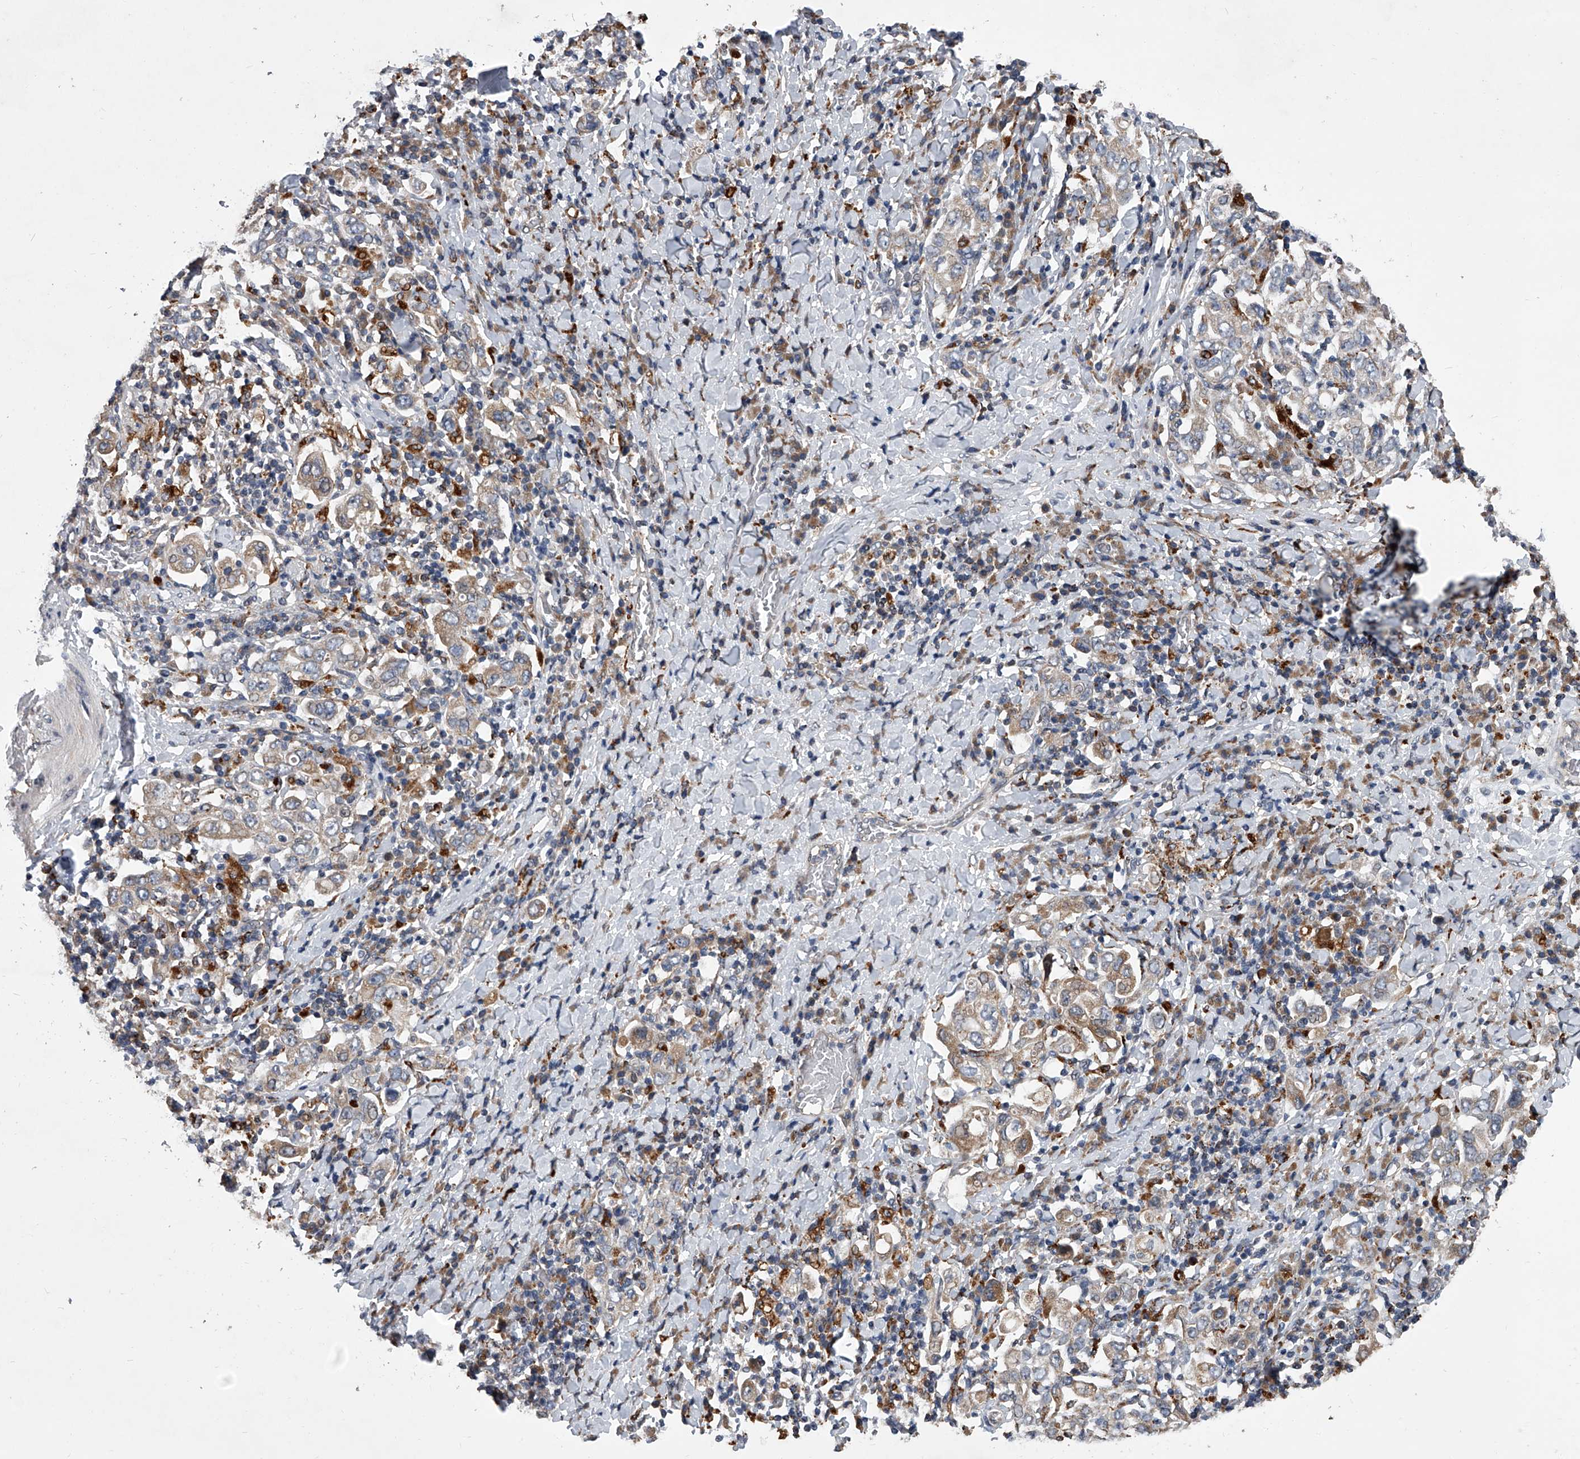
{"staining": {"intensity": "weak", "quantity": "25%-75%", "location": "cytoplasmic/membranous"}, "tissue": "stomach cancer", "cell_type": "Tumor cells", "image_type": "cancer", "snomed": [{"axis": "morphology", "description": "Adenocarcinoma, NOS"}, {"axis": "topography", "description": "Stomach, upper"}], "caption": "The immunohistochemical stain labels weak cytoplasmic/membranous positivity in tumor cells of adenocarcinoma (stomach) tissue.", "gene": "TRIM8", "patient": {"sex": "male", "age": 62}}